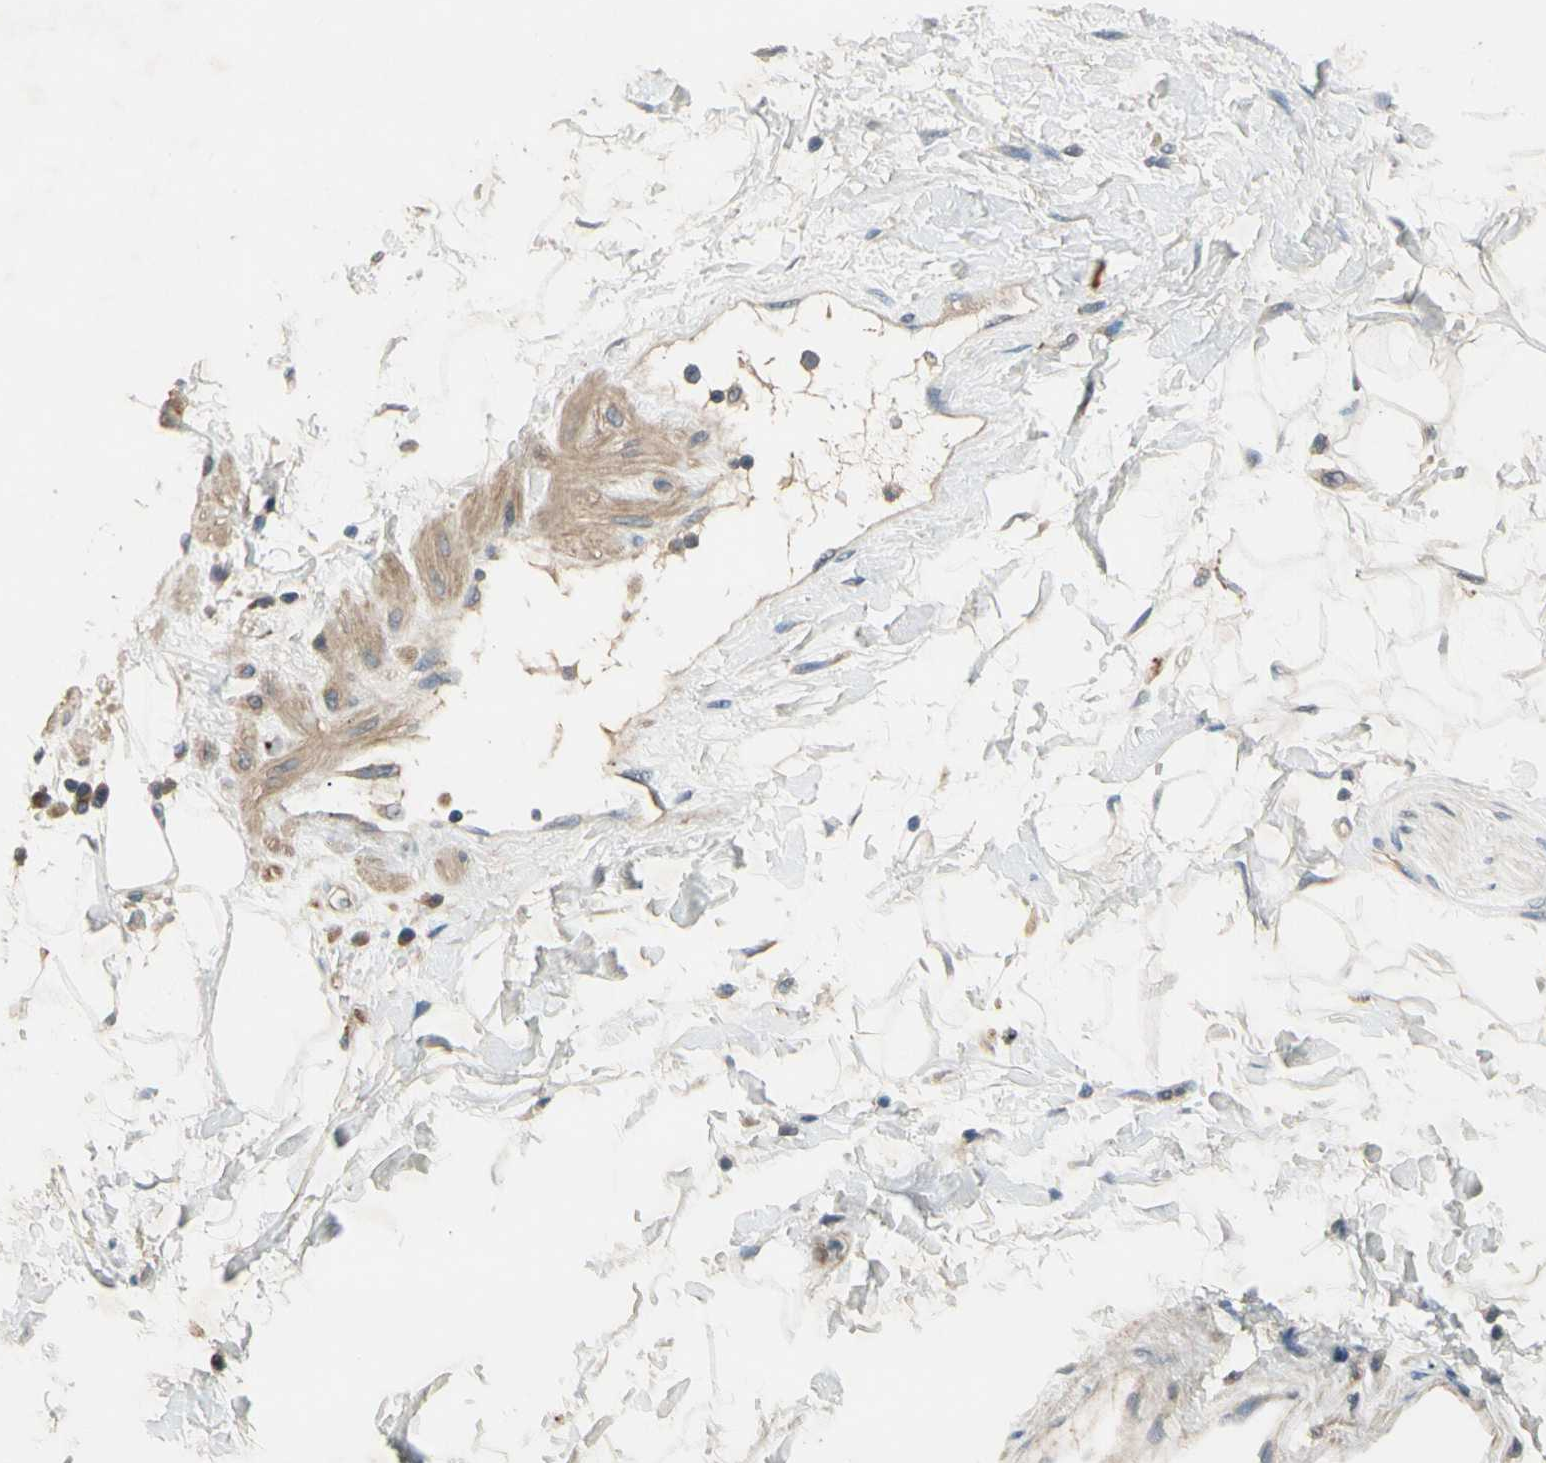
{"staining": {"intensity": "weak", "quantity": "25%-75%", "location": "cytoplasmic/membranous"}, "tissue": "adipose tissue", "cell_type": "Adipocytes", "image_type": "normal", "snomed": [{"axis": "morphology", "description": "Normal tissue, NOS"}, {"axis": "topography", "description": "Soft tissue"}], "caption": "Protein analysis of normal adipose tissue demonstrates weak cytoplasmic/membranous expression in about 25%-75% of adipocytes. The staining was performed using DAB (3,3'-diaminobenzidine) to visualize the protein expression in brown, while the nuclei were stained in blue with hematoxylin (Magnification: 20x).", "gene": "ALKBH3", "patient": {"sex": "male", "age": 72}}